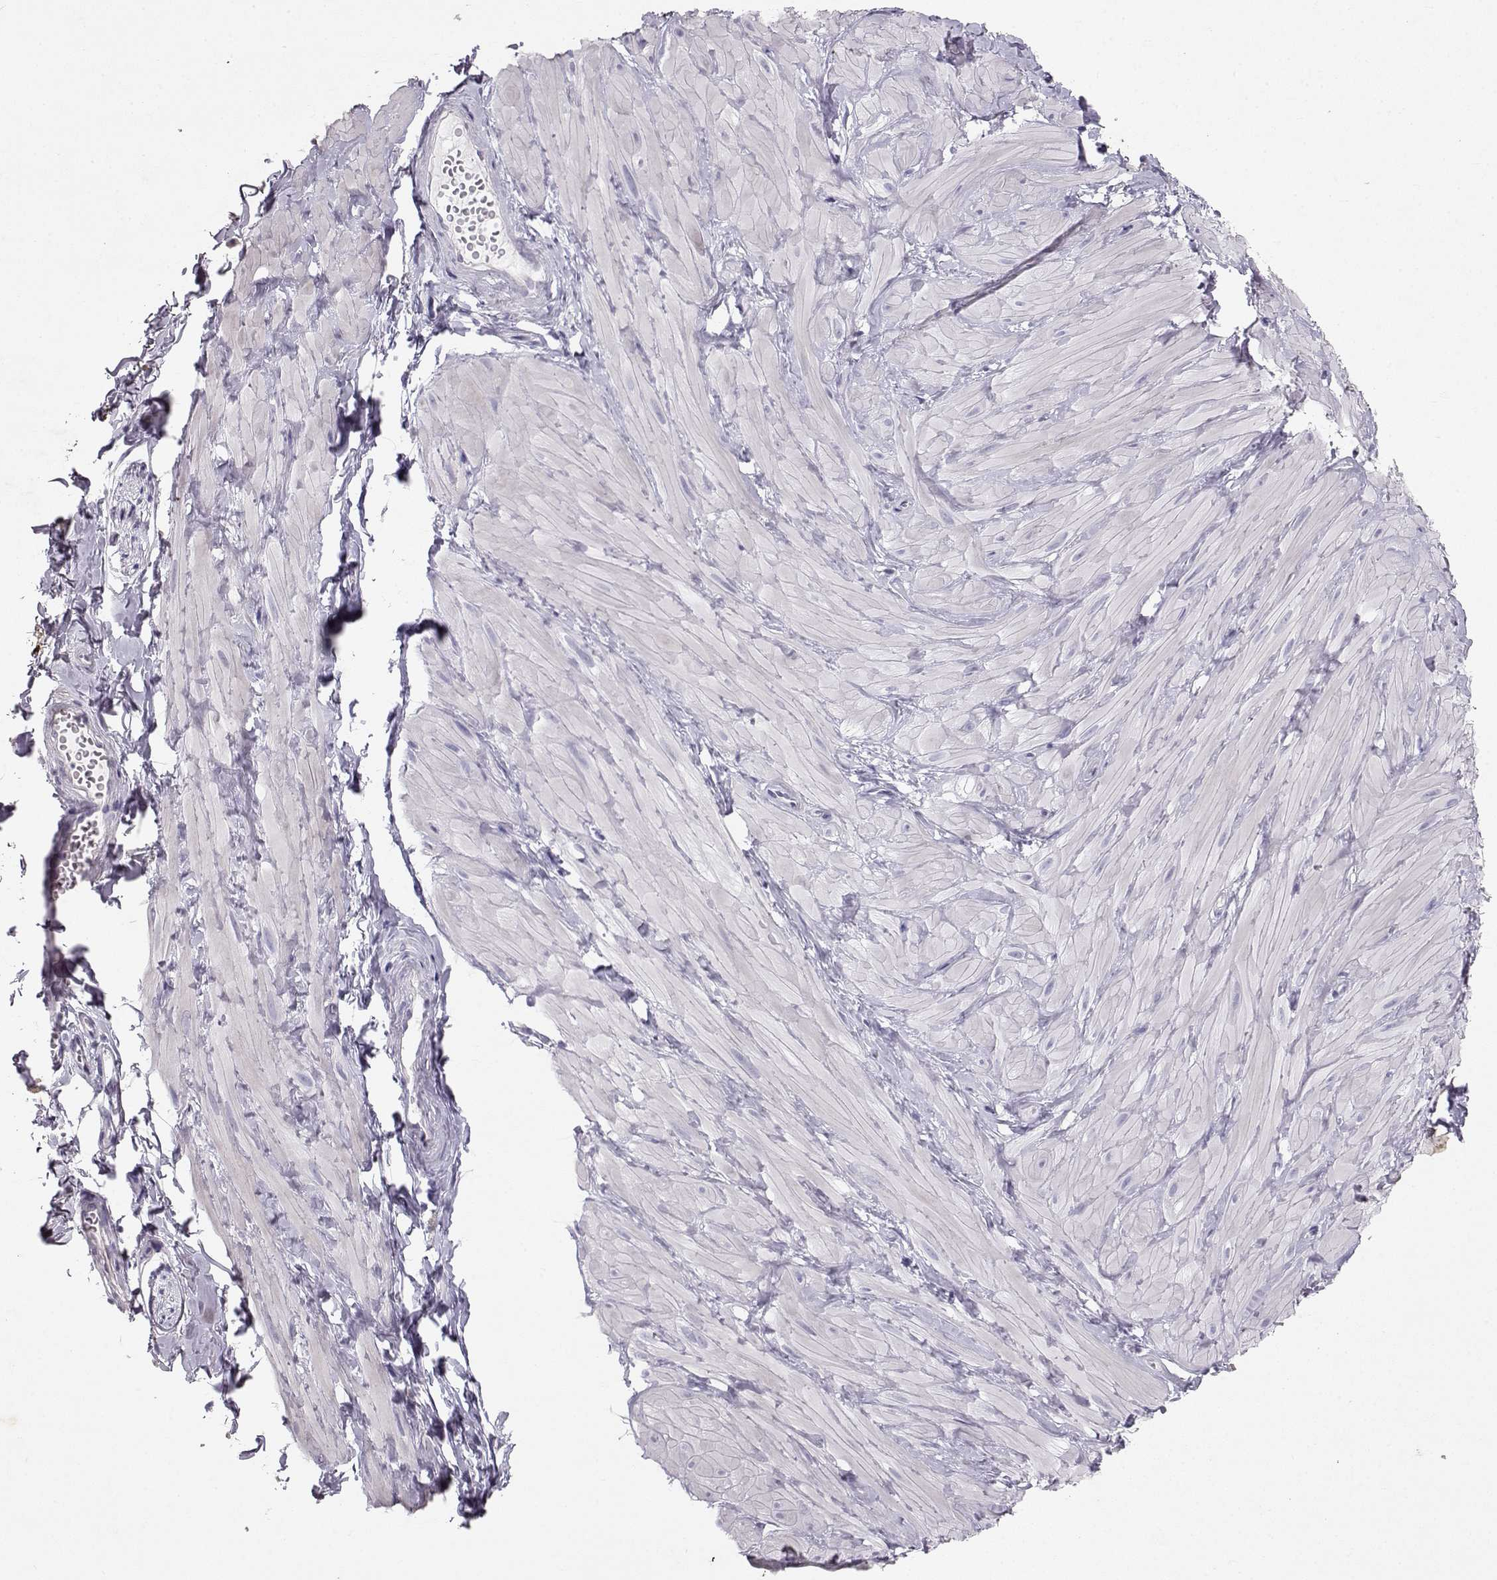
{"staining": {"intensity": "moderate", "quantity": ">75%", "location": "cytoplasmic/membranous"}, "tissue": "adipose tissue", "cell_type": "Adipocytes", "image_type": "normal", "snomed": [{"axis": "morphology", "description": "Normal tissue, NOS"}, {"axis": "topography", "description": "Smooth muscle"}, {"axis": "topography", "description": "Peripheral nerve tissue"}], "caption": "Protein staining of unremarkable adipose tissue reveals moderate cytoplasmic/membranous positivity in approximately >75% of adipocytes. The staining was performed using DAB (3,3'-diaminobenzidine), with brown indicating positive protein expression. Nuclei are stained blue with hematoxylin.", "gene": "RD3", "patient": {"sex": "male", "age": 22}}